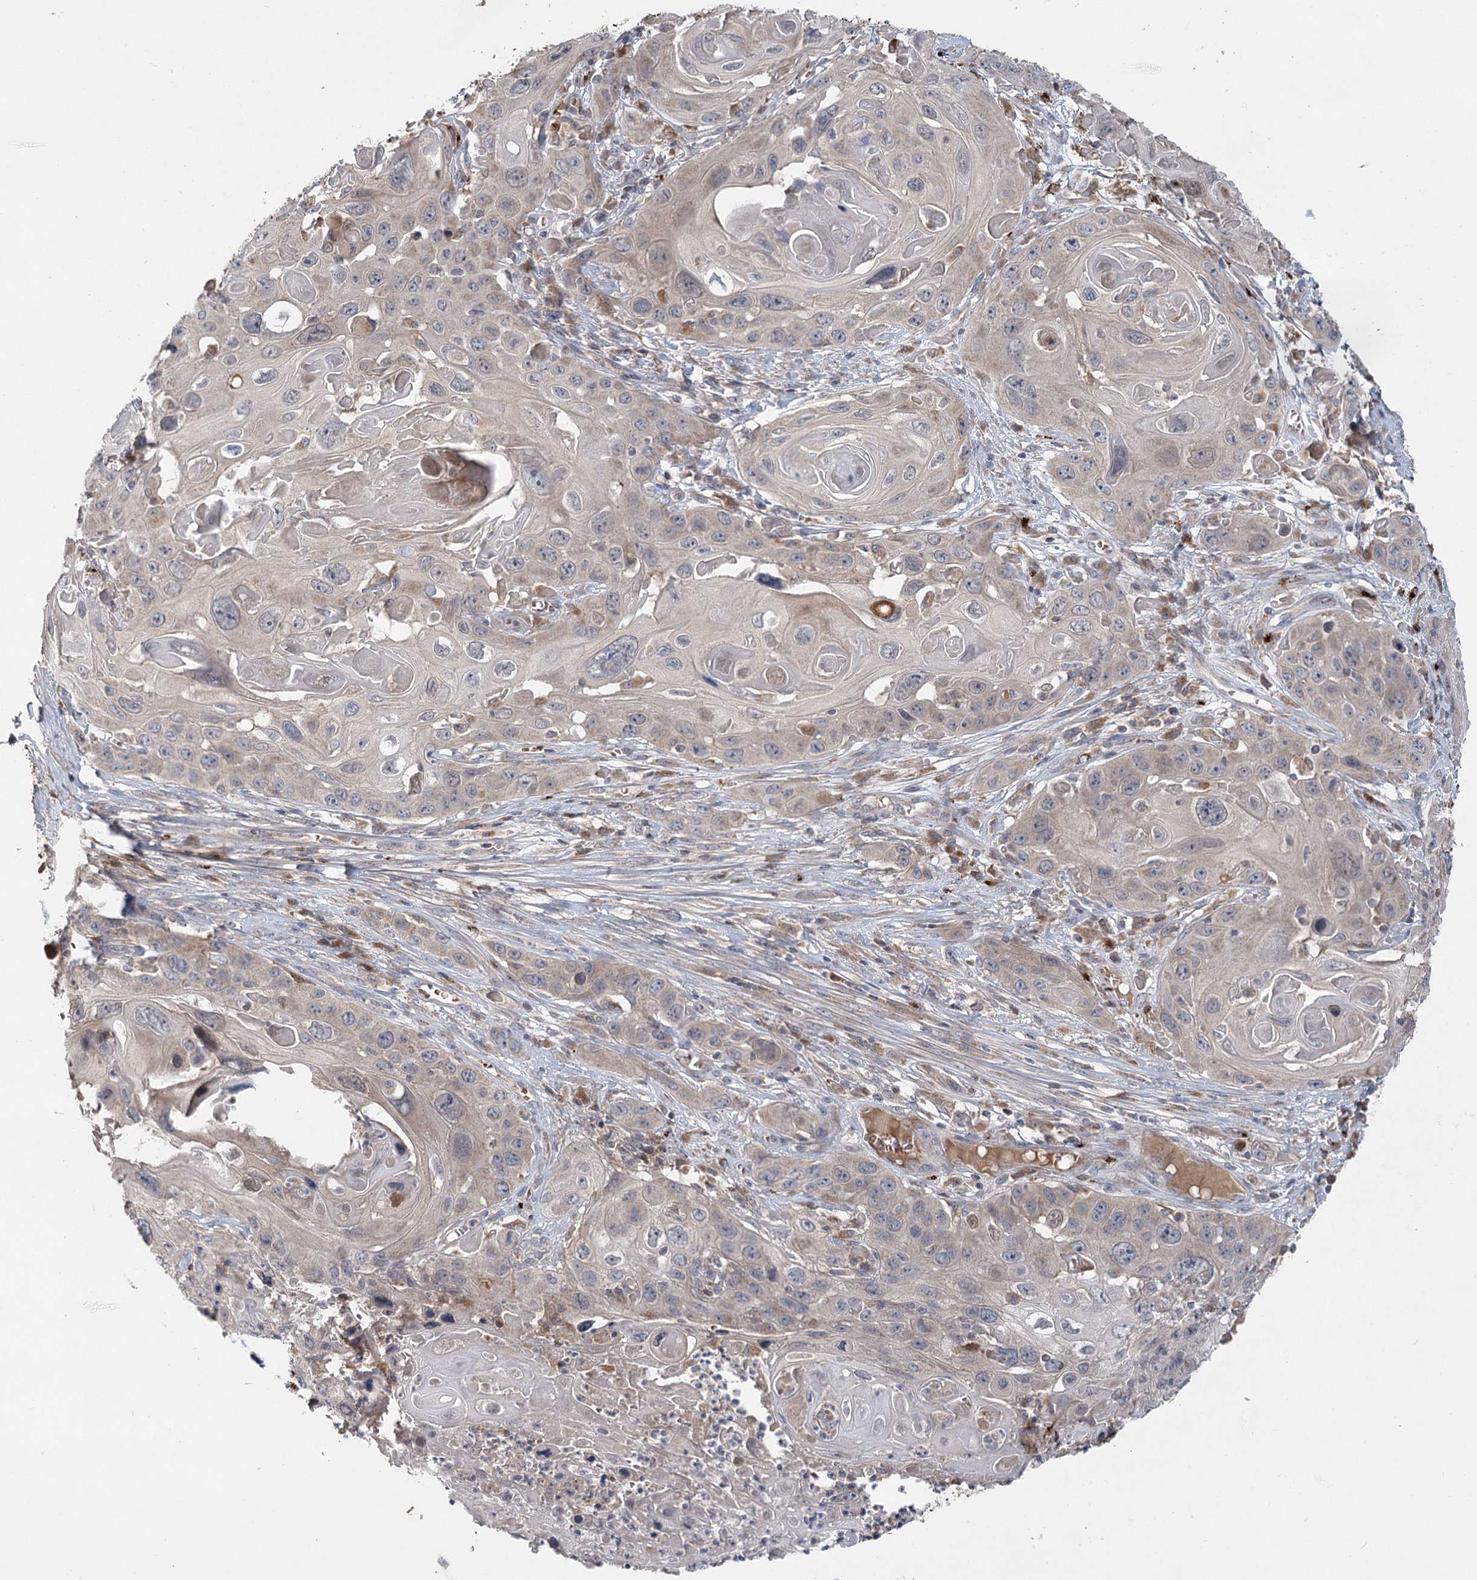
{"staining": {"intensity": "negative", "quantity": "none", "location": "none"}, "tissue": "skin cancer", "cell_type": "Tumor cells", "image_type": "cancer", "snomed": [{"axis": "morphology", "description": "Squamous cell carcinoma, NOS"}, {"axis": "topography", "description": "Skin"}], "caption": "Immunohistochemistry (IHC) image of human skin cancer (squamous cell carcinoma) stained for a protein (brown), which reveals no staining in tumor cells.", "gene": "PYROXD2", "patient": {"sex": "male", "age": 55}}